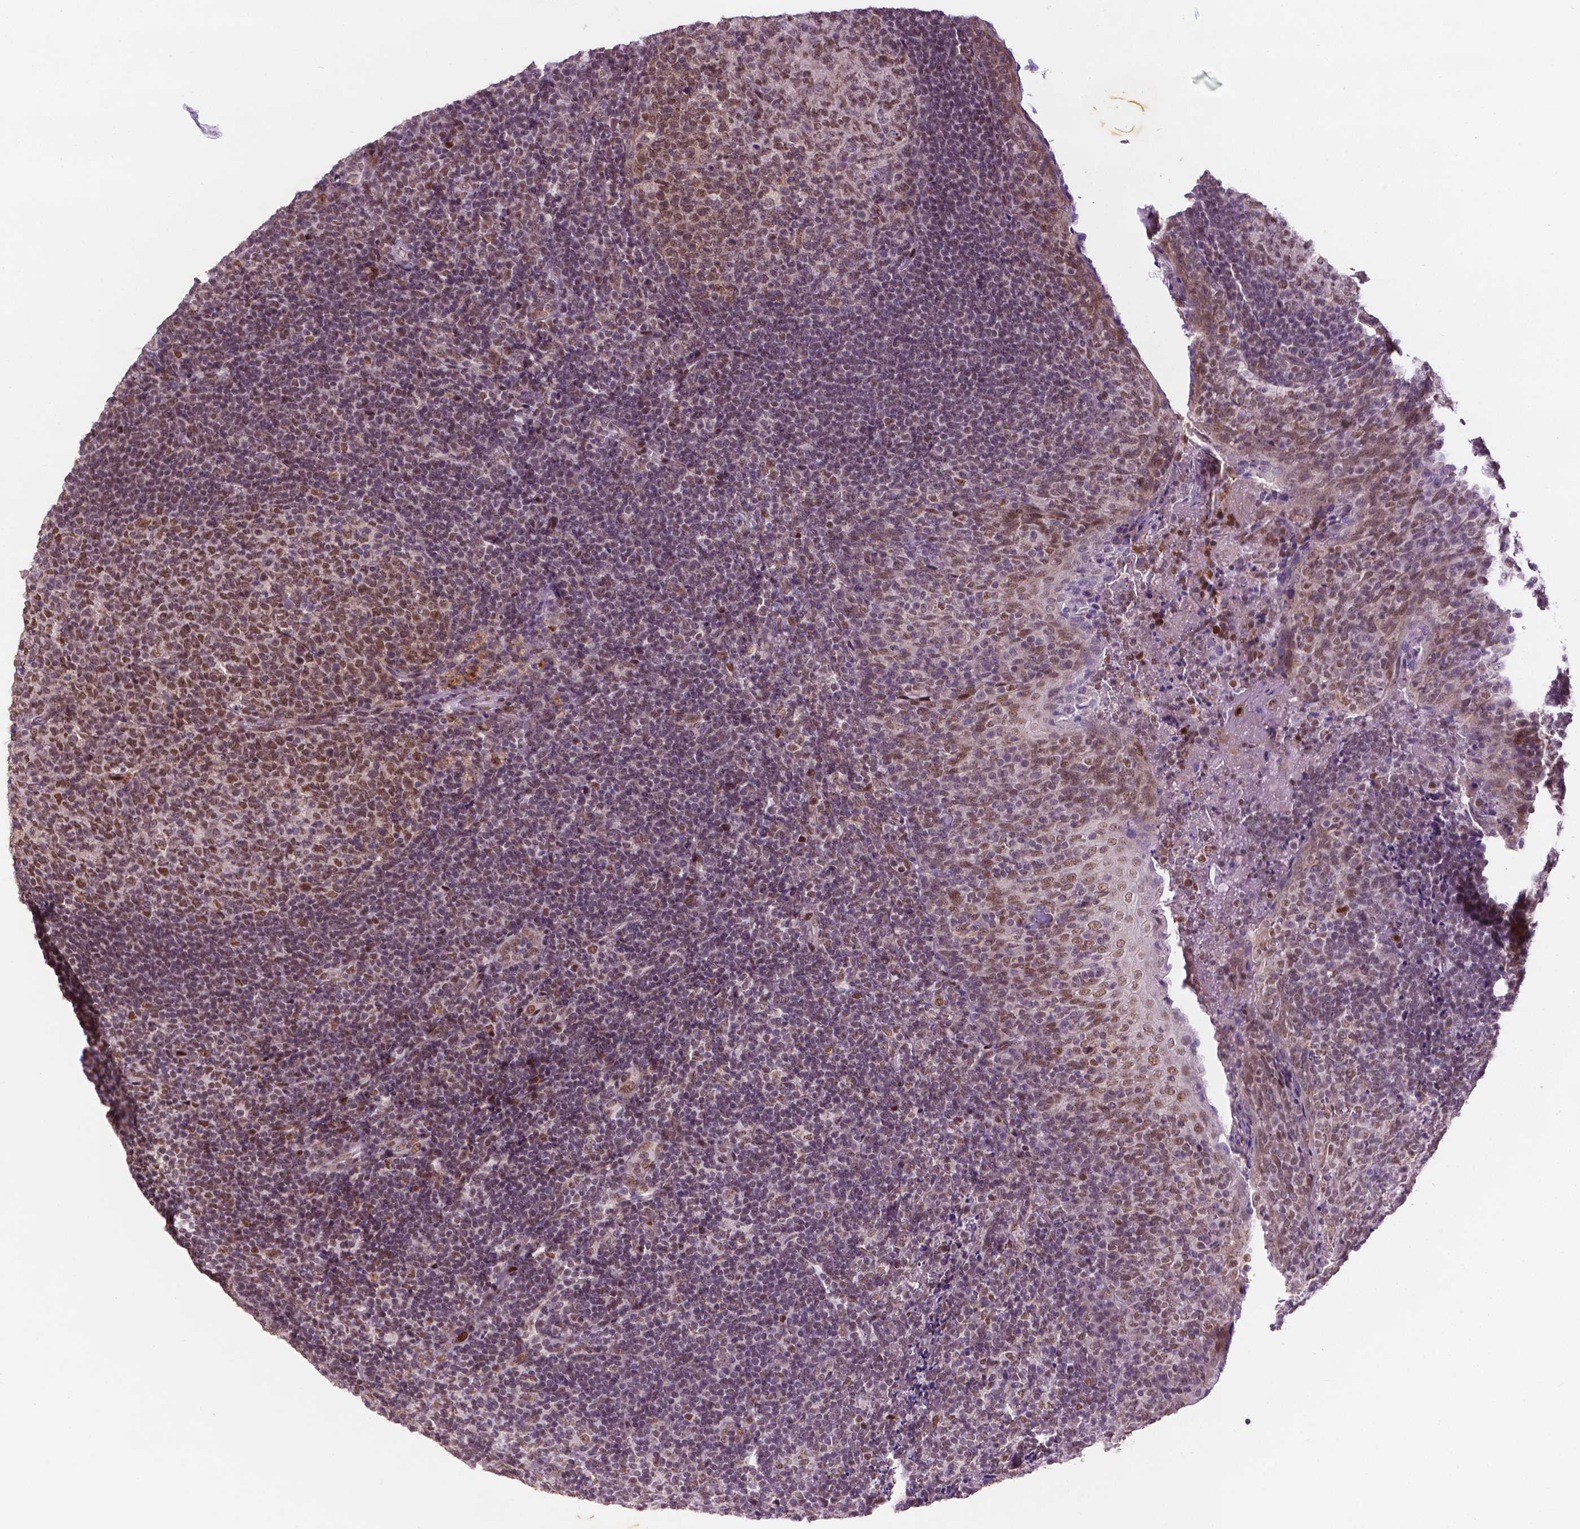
{"staining": {"intensity": "moderate", "quantity": ">75%", "location": "nuclear"}, "tissue": "tonsil", "cell_type": "Germinal center cells", "image_type": "normal", "snomed": [{"axis": "morphology", "description": "Normal tissue, NOS"}, {"axis": "topography", "description": "Tonsil"}], "caption": "The histopathology image exhibits immunohistochemical staining of benign tonsil. There is moderate nuclear expression is seen in about >75% of germinal center cells.", "gene": "ZNF41", "patient": {"sex": "female", "age": 10}}